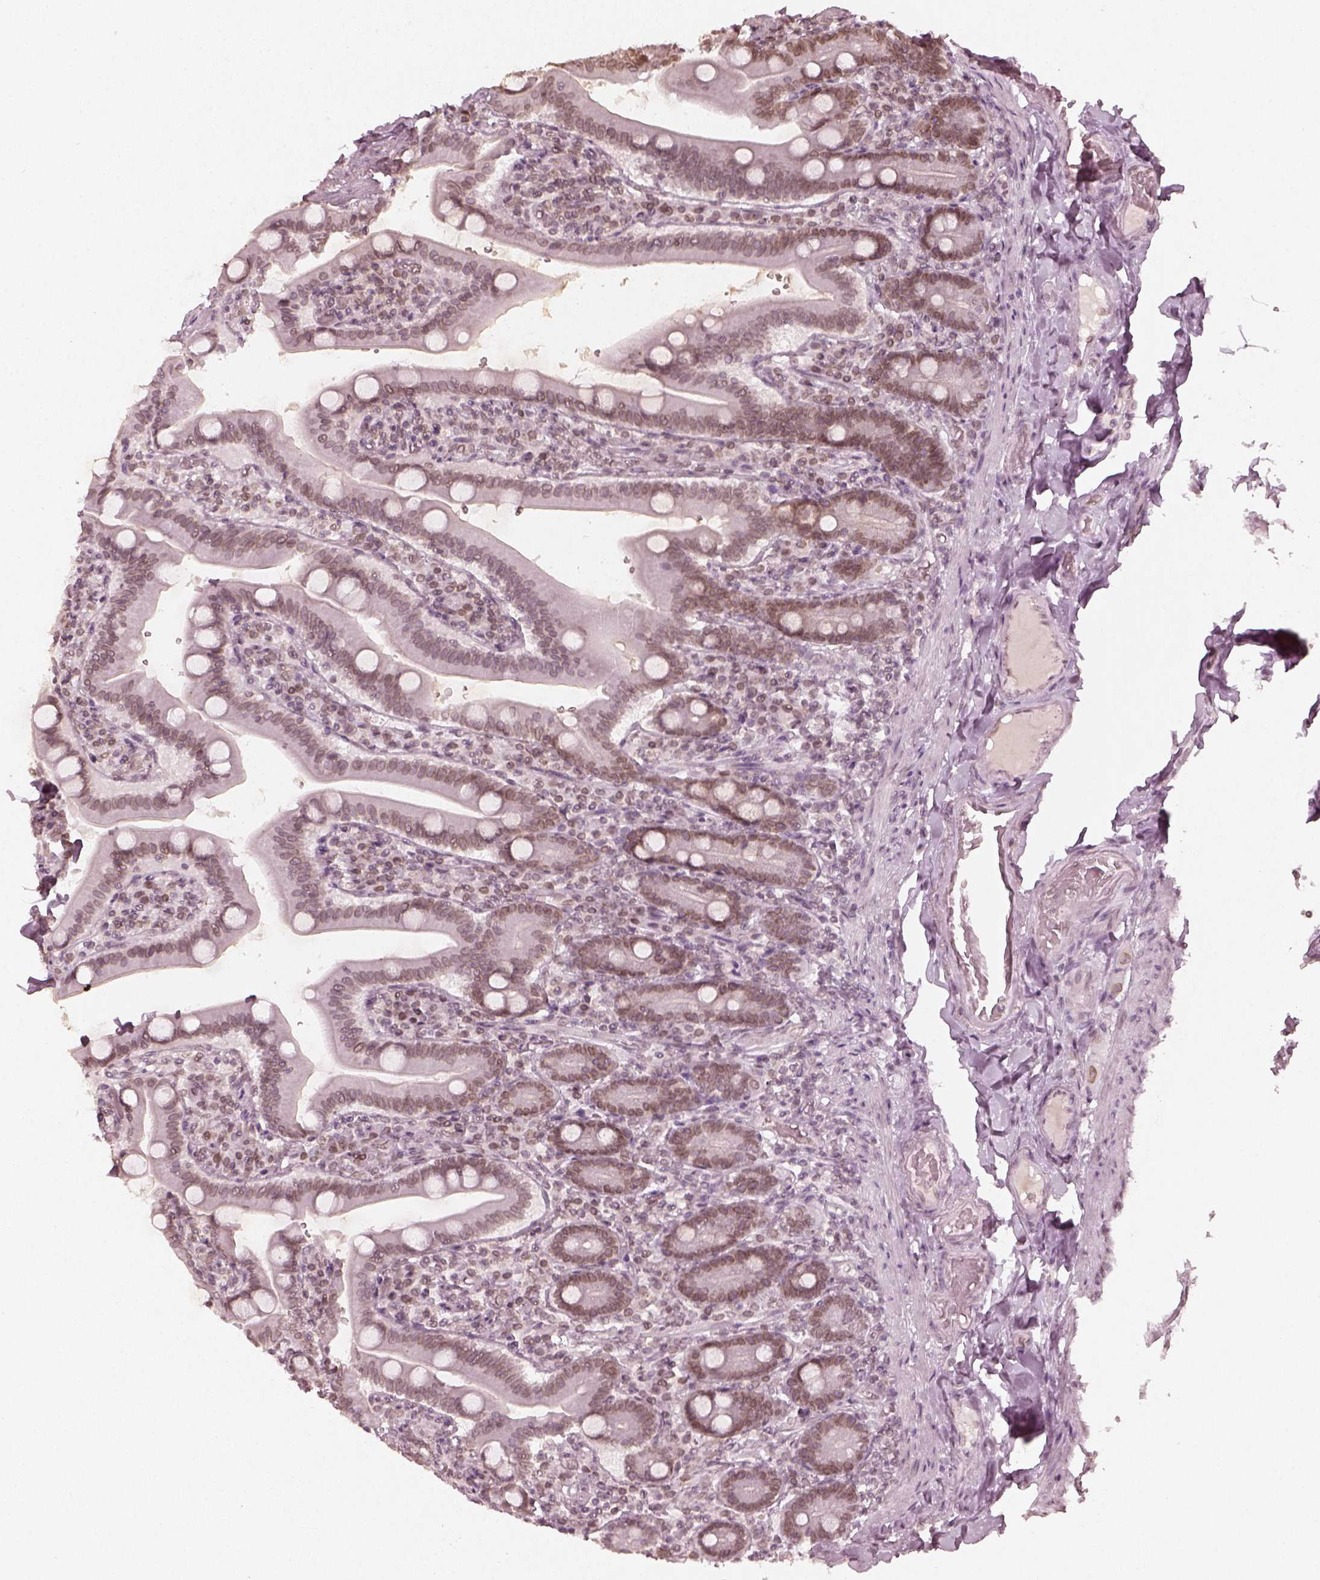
{"staining": {"intensity": "moderate", "quantity": ">75%", "location": "cytoplasmic/membranous,nuclear"}, "tissue": "small intestine", "cell_type": "Glandular cells", "image_type": "normal", "snomed": [{"axis": "morphology", "description": "Normal tissue, NOS"}, {"axis": "topography", "description": "Small intestine"}], "caption": "A medium amount of moderate cytoplasmic/membranous,nuclear staining is present in about >75% of glandular cells in unremarkable small intestine.", "gene": "DCAF12", "patient": {"sex": "male", "age": 66}}